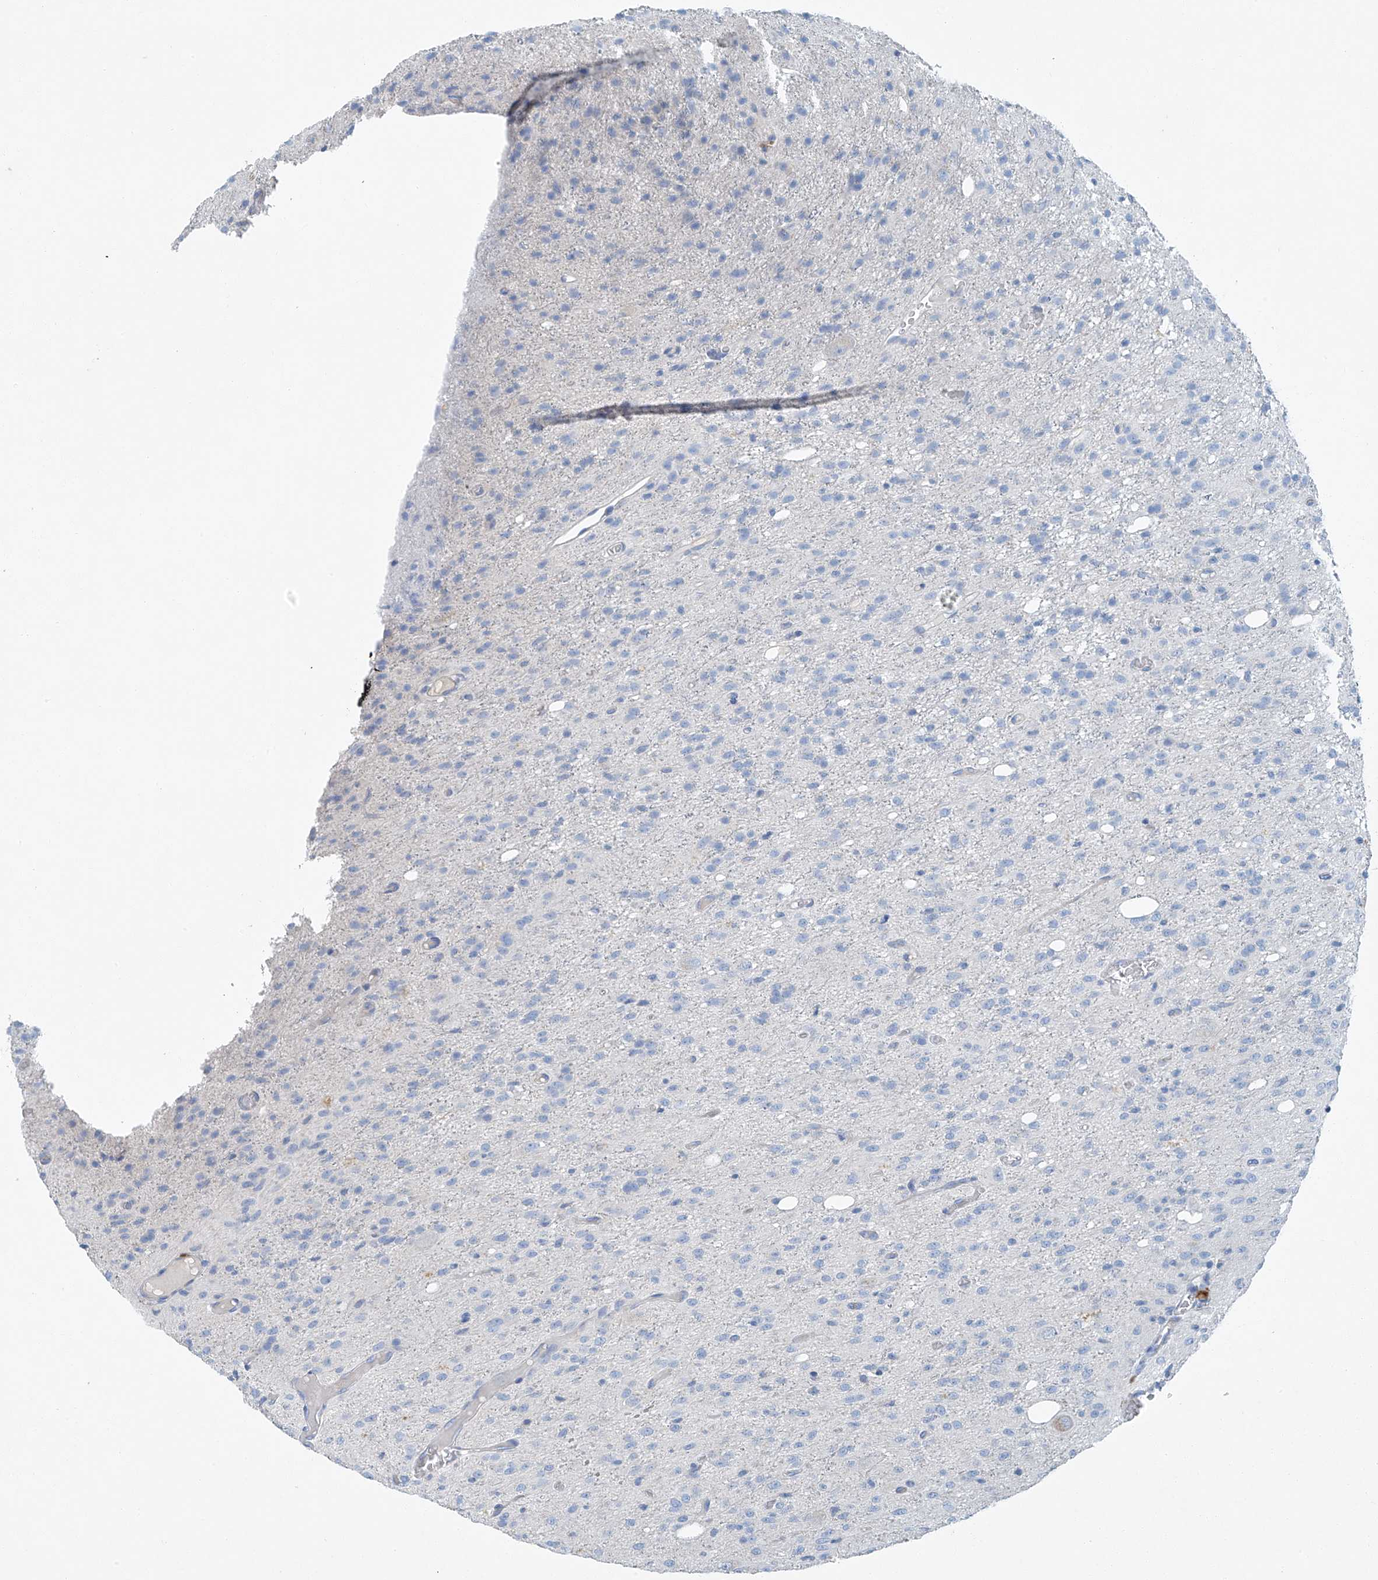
{"staining": {"intensity": "negative", "quantity": "none", "location": "none"}, "tissue": "glioma", "cell_type": "Tumor cells", "image_type": "cancer", "snomed": [{"axis": "morphology", "description": "Glioma, malignant, High grade"}, {"axis": "topography", "description": "Brain"}], "caption": "The photomicrograph exhibits no significant expression in tumor cells of malignant glioma (high-grade). (DAB (3,3'-diaminobenzidine) immunohistochemistry, high magnification).", "gene": "C1orf87", "patient": {"sex": "female", "age": 59}}